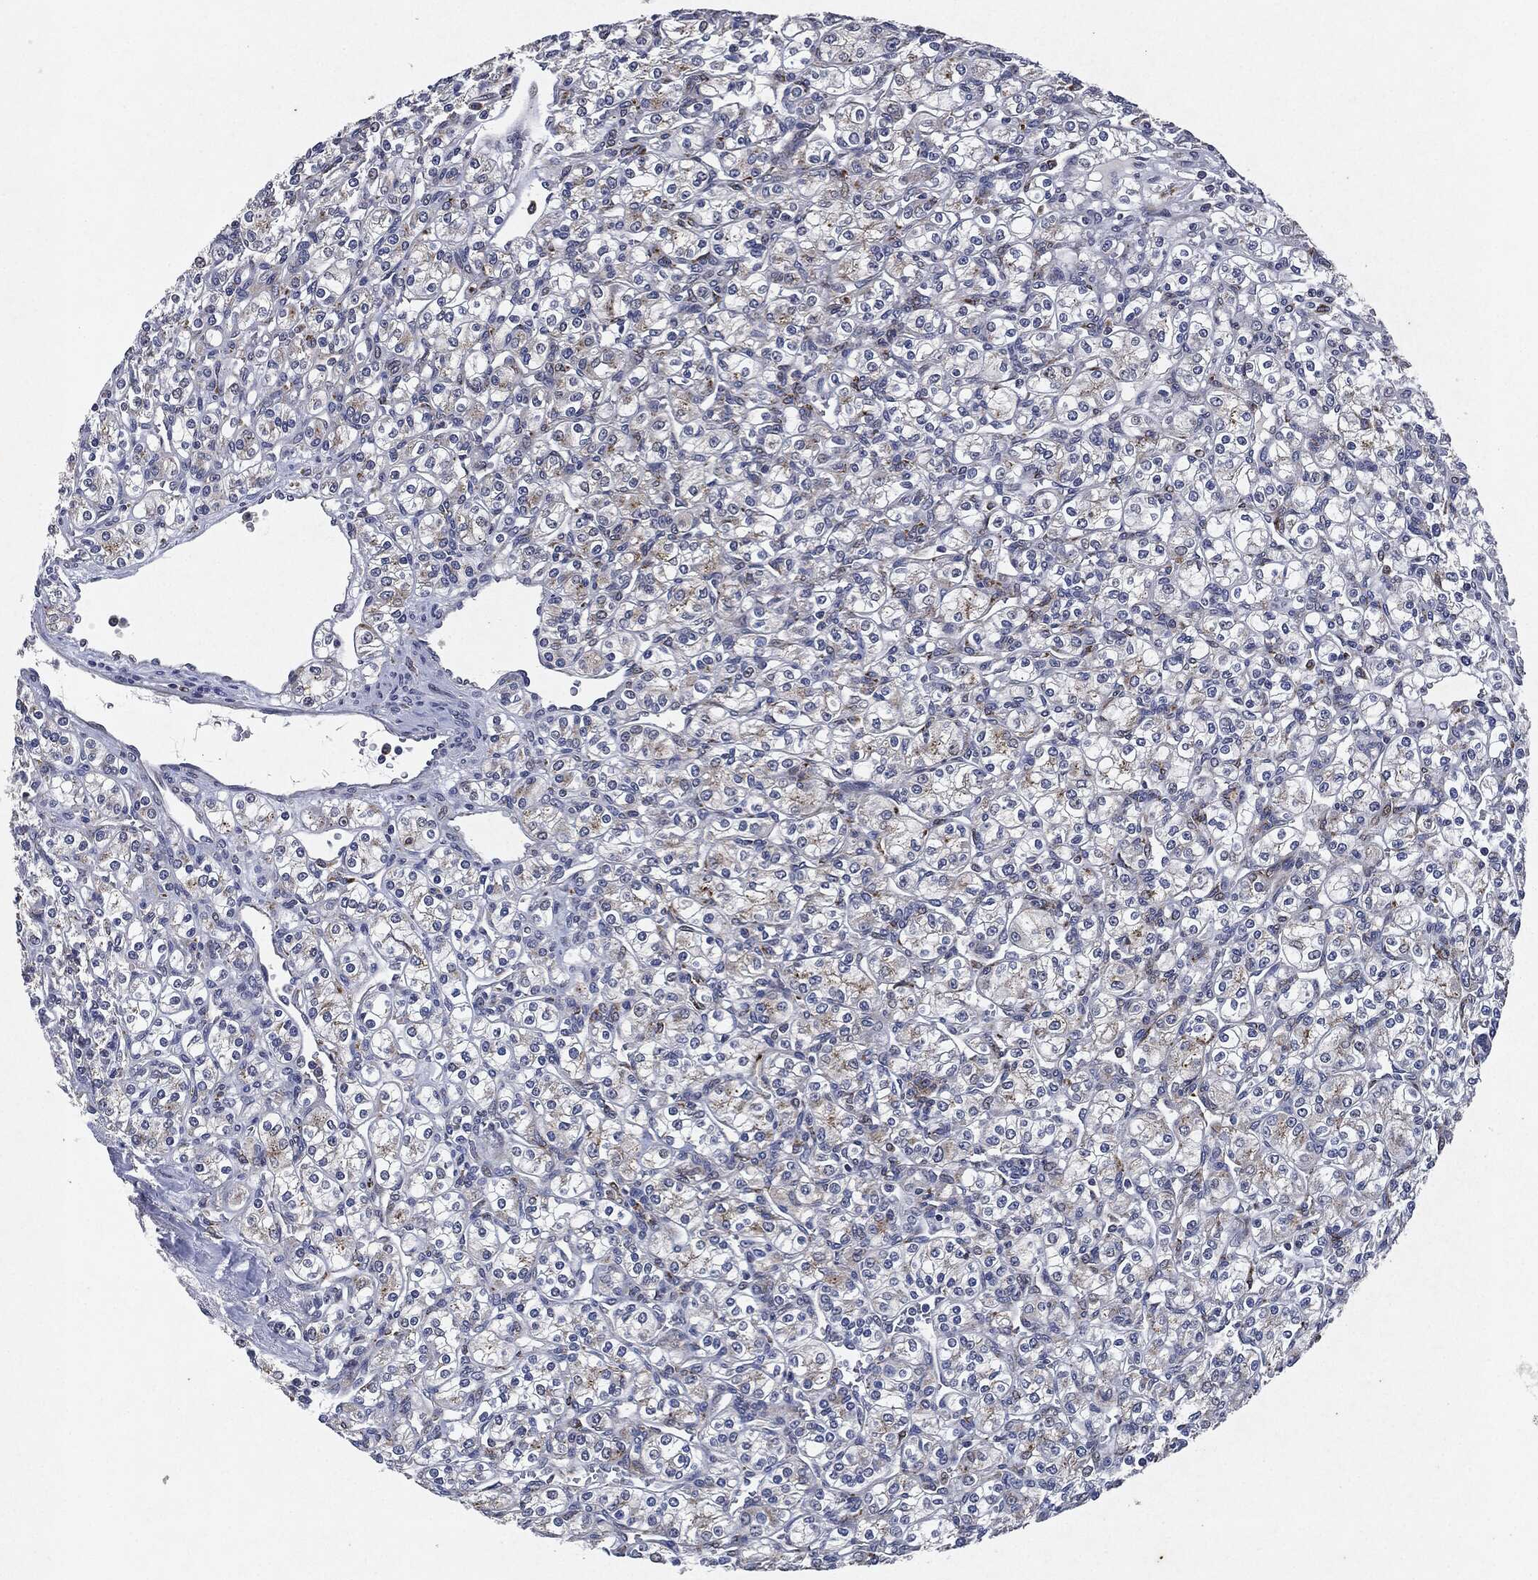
{"staining": {"intensity": "weak", "quantity": "<25%", "location": "cytoplasmic/membranous"}, "tissue": "renal cancer", "cell_type": "Tumor cells", "image_type": "cancer", "snomed": [{"axis": "morphology", "description": "Adenocarcinoma, NOS"}, {"axis": "topography", "description": "Kidney"}], "caption": "Immunohistochemistry (IHC) of human renal adenocarcinoma displays no staining in tumor cells.", "gene": "SLC31A2", "patient": {"sex": "male", "age": 77}}